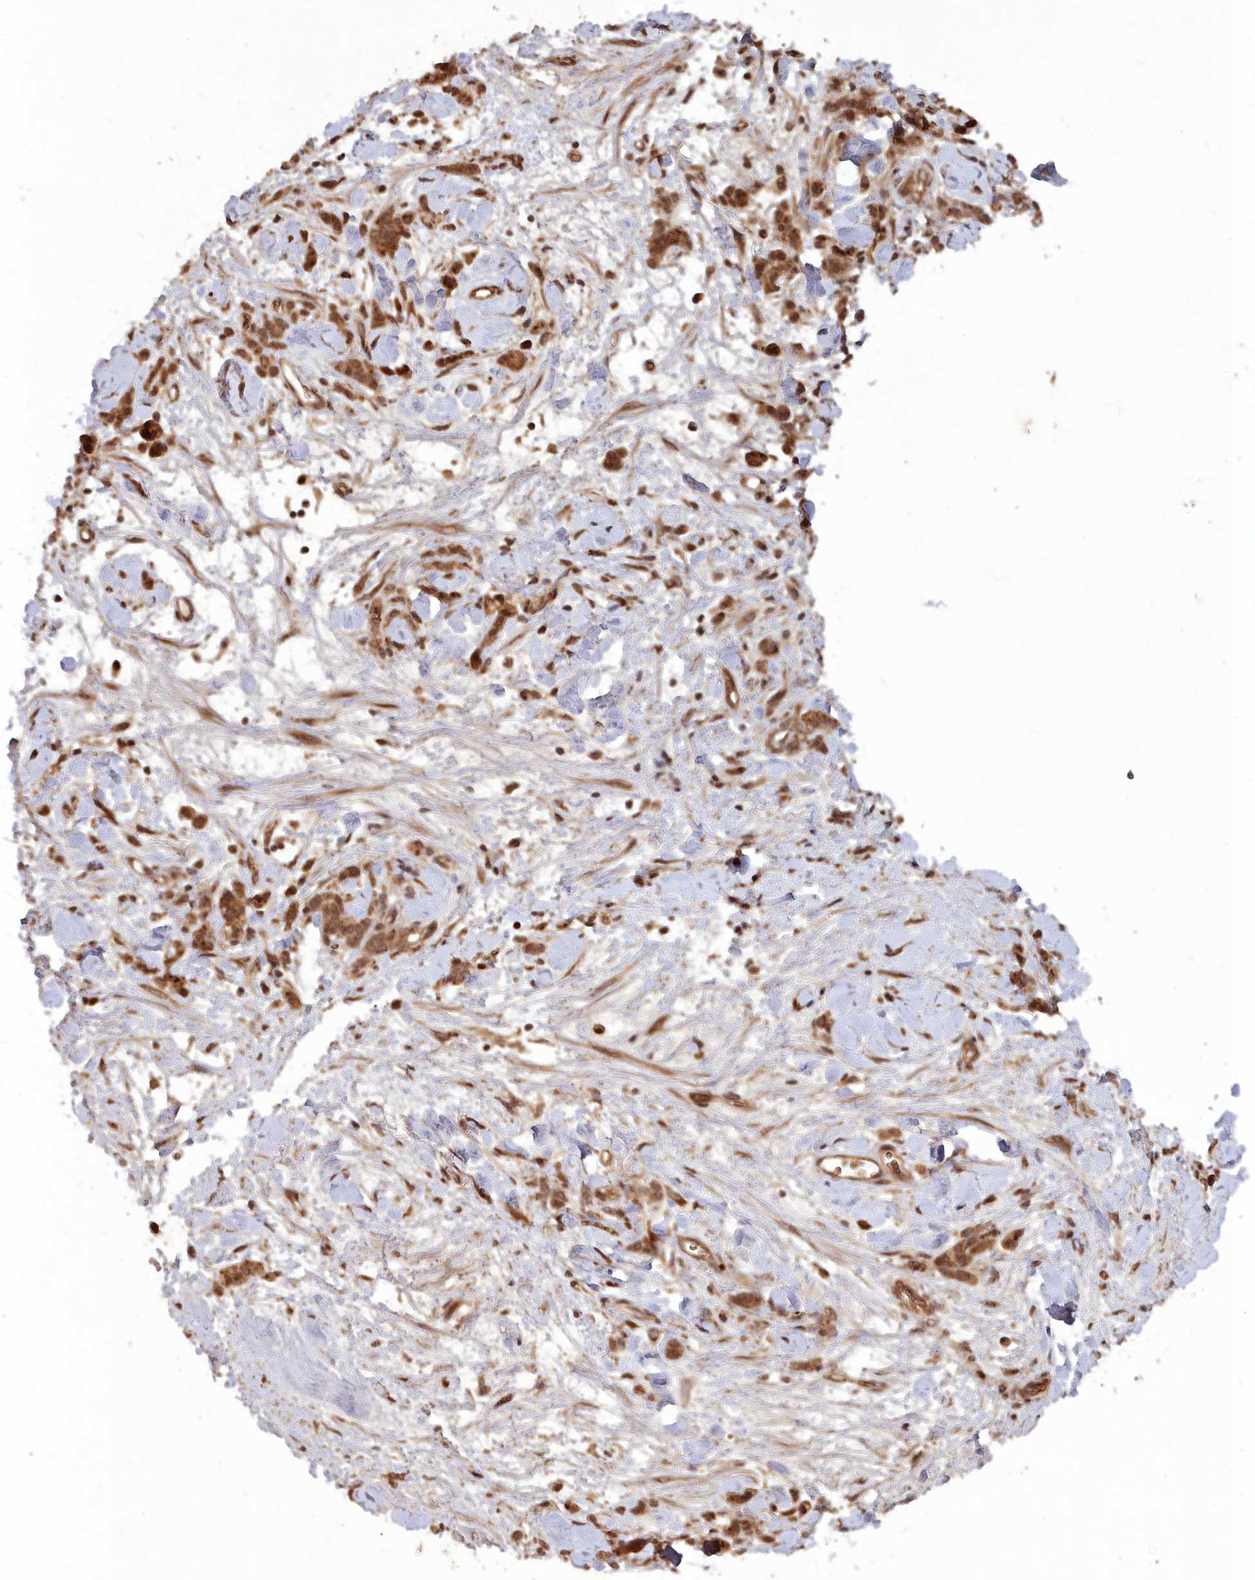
{"staining": {"intensity": "moderate", "quantity": ">75%", "location": "cytoplasmic/membranous,nuclear"}, "tissue": "stomach cancer", "cell_type": "Tumor cells", "image_type": "cancer", "snomed": [{"axis": "morphology", "description": "Normal tissue, NOS"}, {"axis": "morphology", "description": "Adenocarcinoma, NOS"}, {"axis": "topography", "description": "Stomach"}], "caption": "Immunohistochemical staining of human stomach cancer demonstrates moderate cytoplasmic/membranous and nuclear protein expression in about >75% of tumor cells.", "gene": "SRMS", "patient": {"sex": "male", "age": 82}}